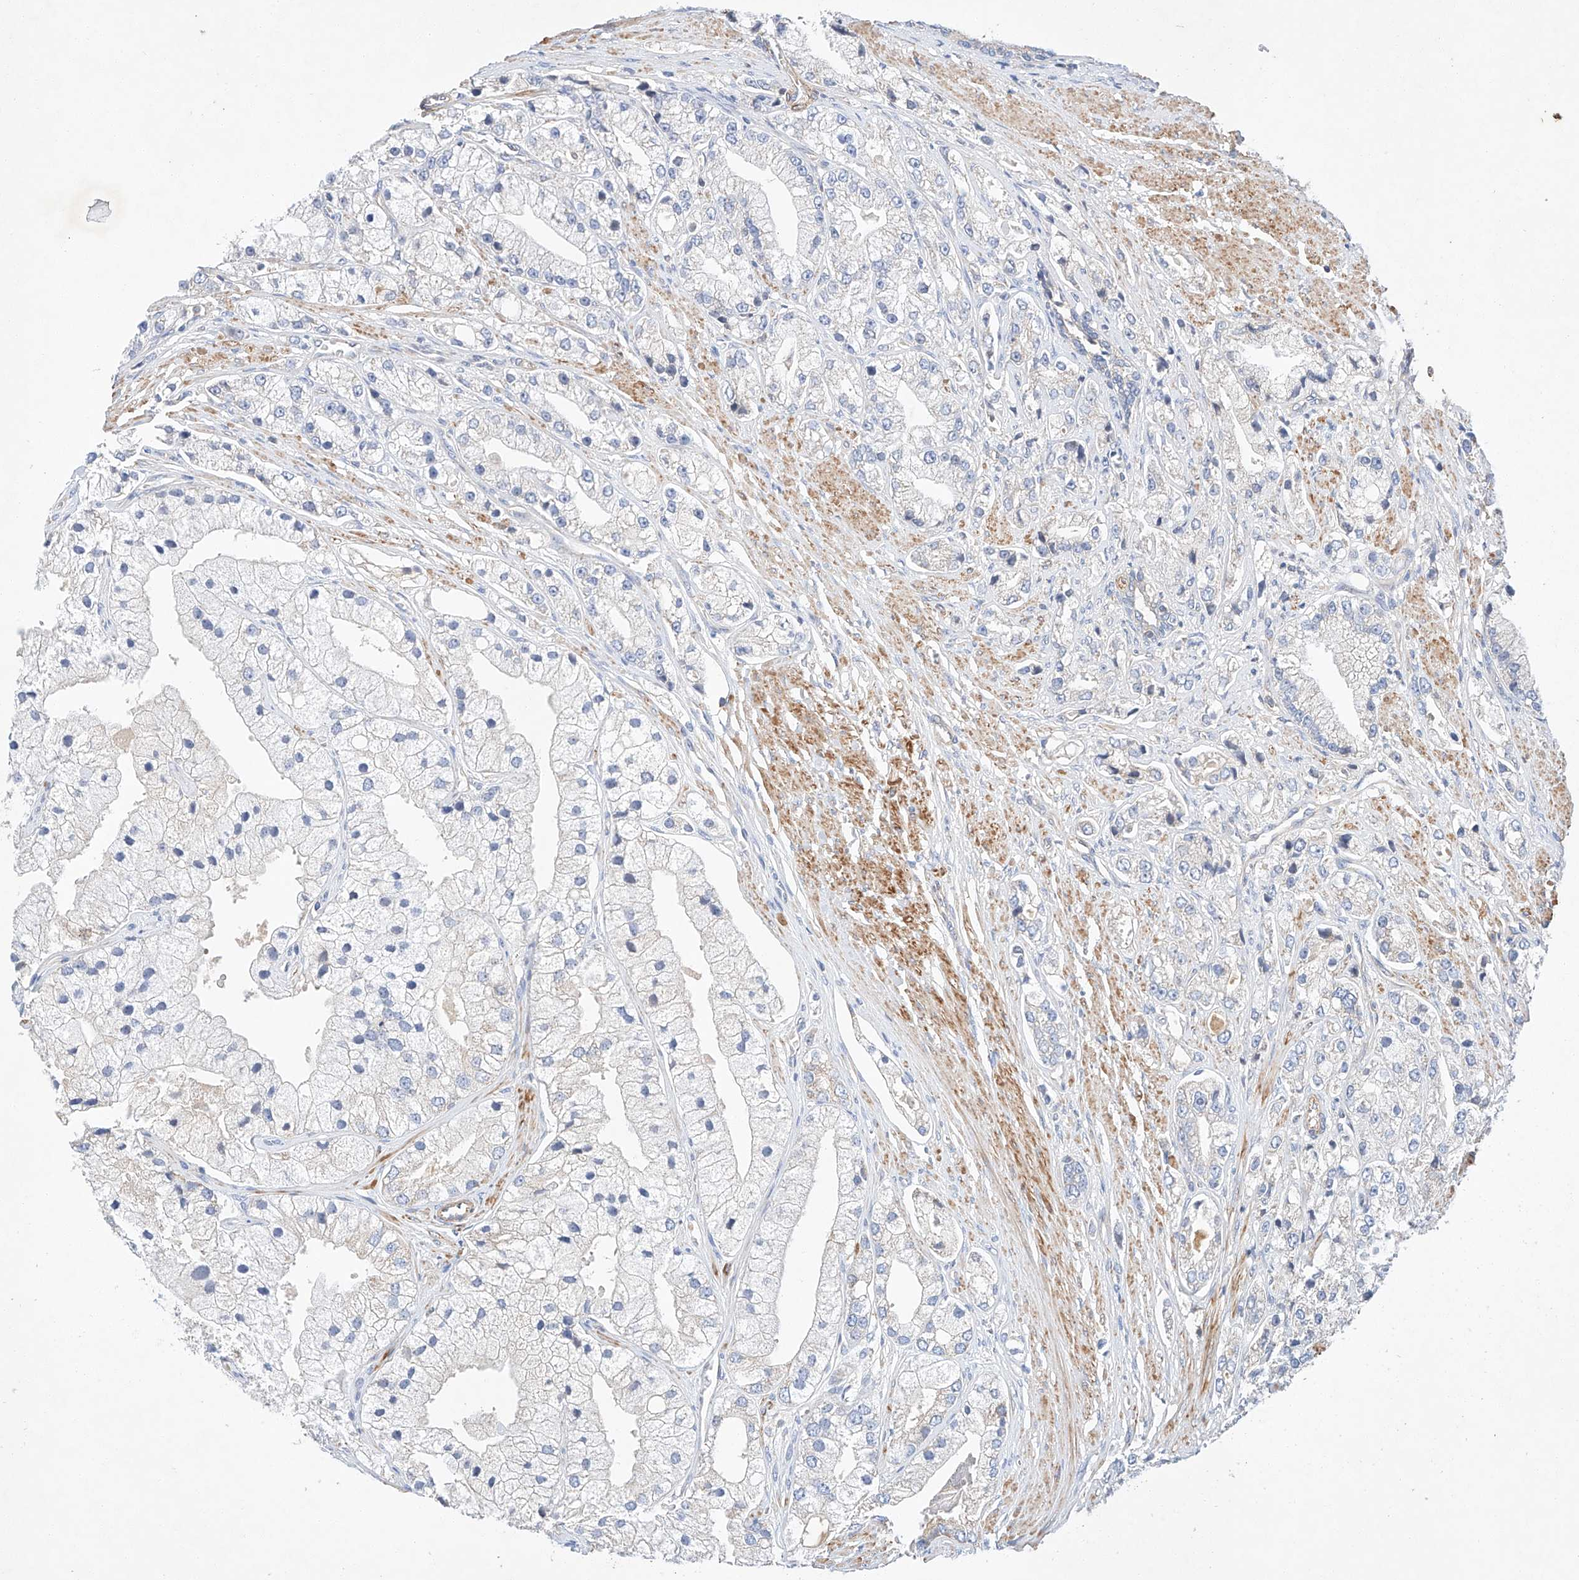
{"staining": {"intensity": "moderate", "quantity": "<25%", "location": "cytoplasmic/membranous"}, "tissue": "prostate cancer", "cell_type": "Tumor cells", "image_type": "cancer", "snomed": [{"axis": "morphology", "description": "Adenocarcinoma, High grade"}, {"axis": "topography", "description": "Prostate"}], "caption": "Approximately <25% of tumor cells in human prostate cancer exhibit moderate cytoplasmic/membranous protein expression as visualized by brown immunohistochemical staining.", "gene": "C6orf118", "patient": {"sex": "male", "age": 50}}